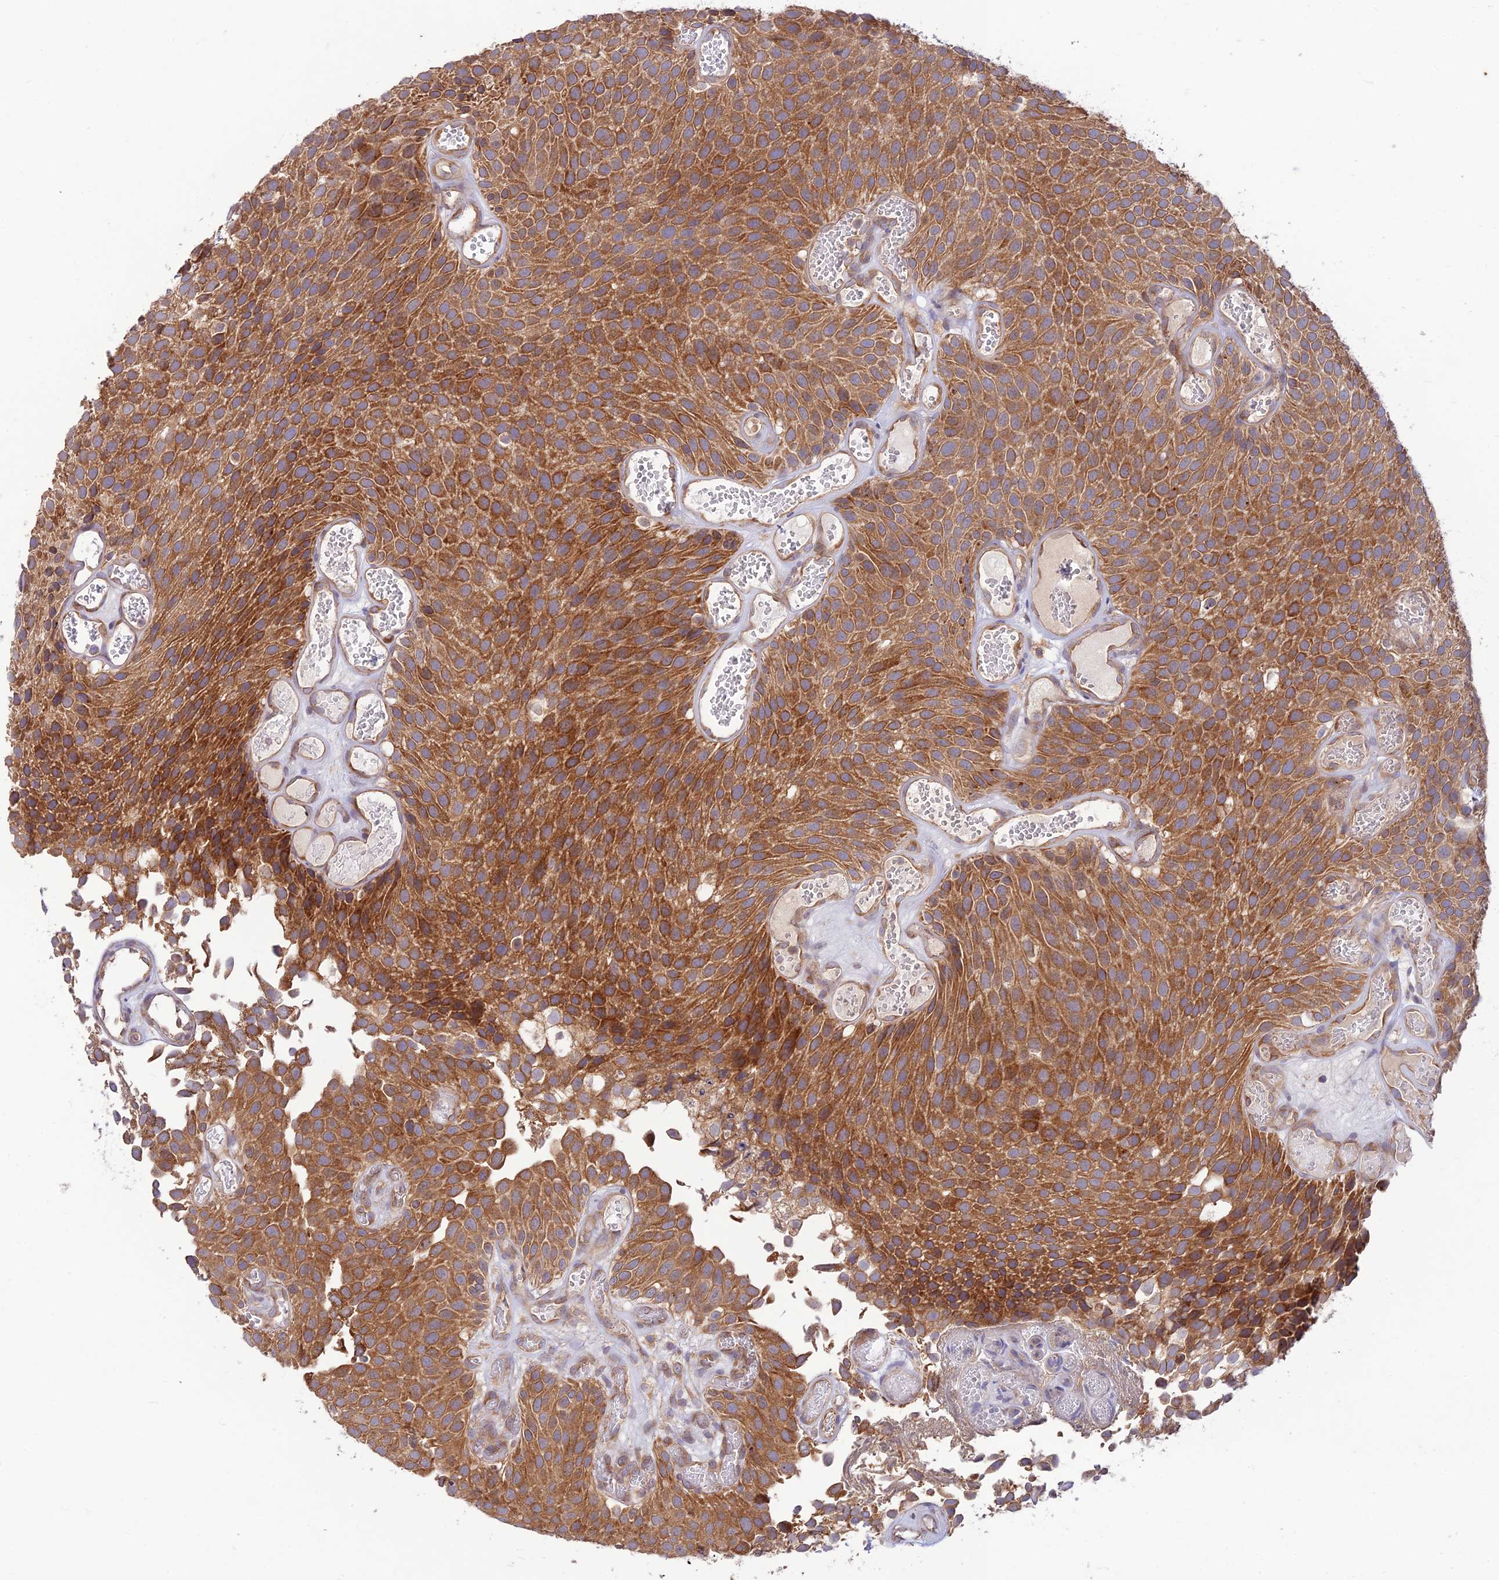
{"staining": {"intensity": "moderate", "quantity": ">75%", "location": "cytoplasmic/membranous"}, "tissue": "urothelial cancer", "cell_type": "Tumor cells", "image_type": "cancer", "snomed": [{"axis": "morphology", "description": "Urothelial carcinoma, Low grade"}, {"axis": "topography", "description": "Urinary bladder"}], "caption": "This histopathology image reveals urothelial cancer stained with immunohistochemistry to label a protein in brown. The cytoplasmic/membranous of tumor cells show moderate positivity for the protein. Nuclei are counter-stained blue.", "gene": "TMEM259", "patient": {"sex": "male", "age": 89}}